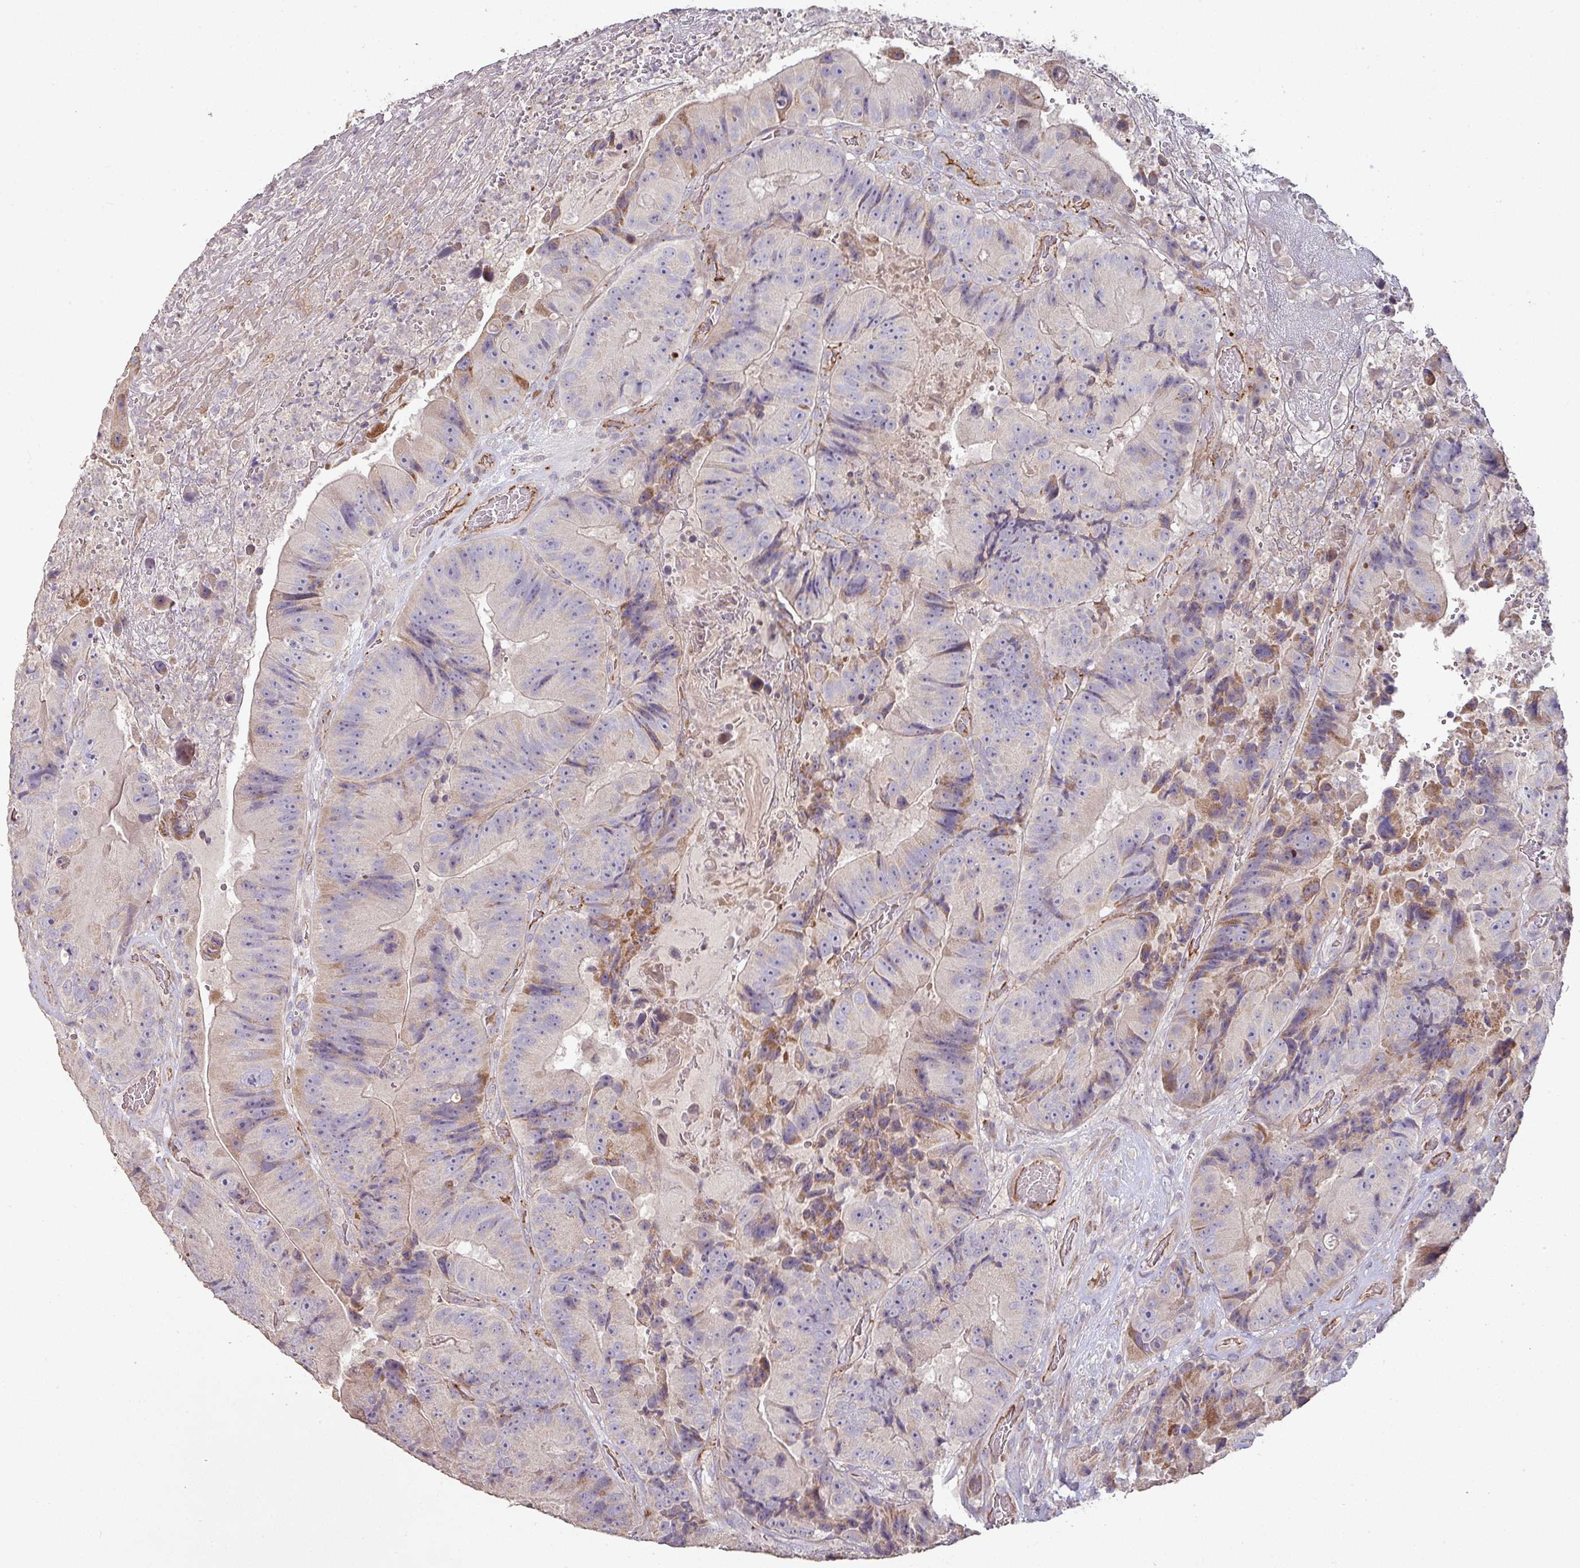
{"staining": {"intensity": "weak", "quantity": "<25%", "location": "cytoplasmic/membranous"}, "tissue": "colorectal cancer", "cell_type": "Tumor cells", "image_type": "cancer", "snomed": [{"axis": "morphology", "description": "Adenocarcinoma, NOS"}, {"axis": "topography", "description": "Colon"}], "caption": "Immunohistochemistry (IHC) image of neoplastic tissue: human adenocarcinoma (colorectal) stained with DAB exhibits no significant protein positivity in tumor cells.", "gene": "RPL23A", "patient": {"sex": "female", "age": 86}}